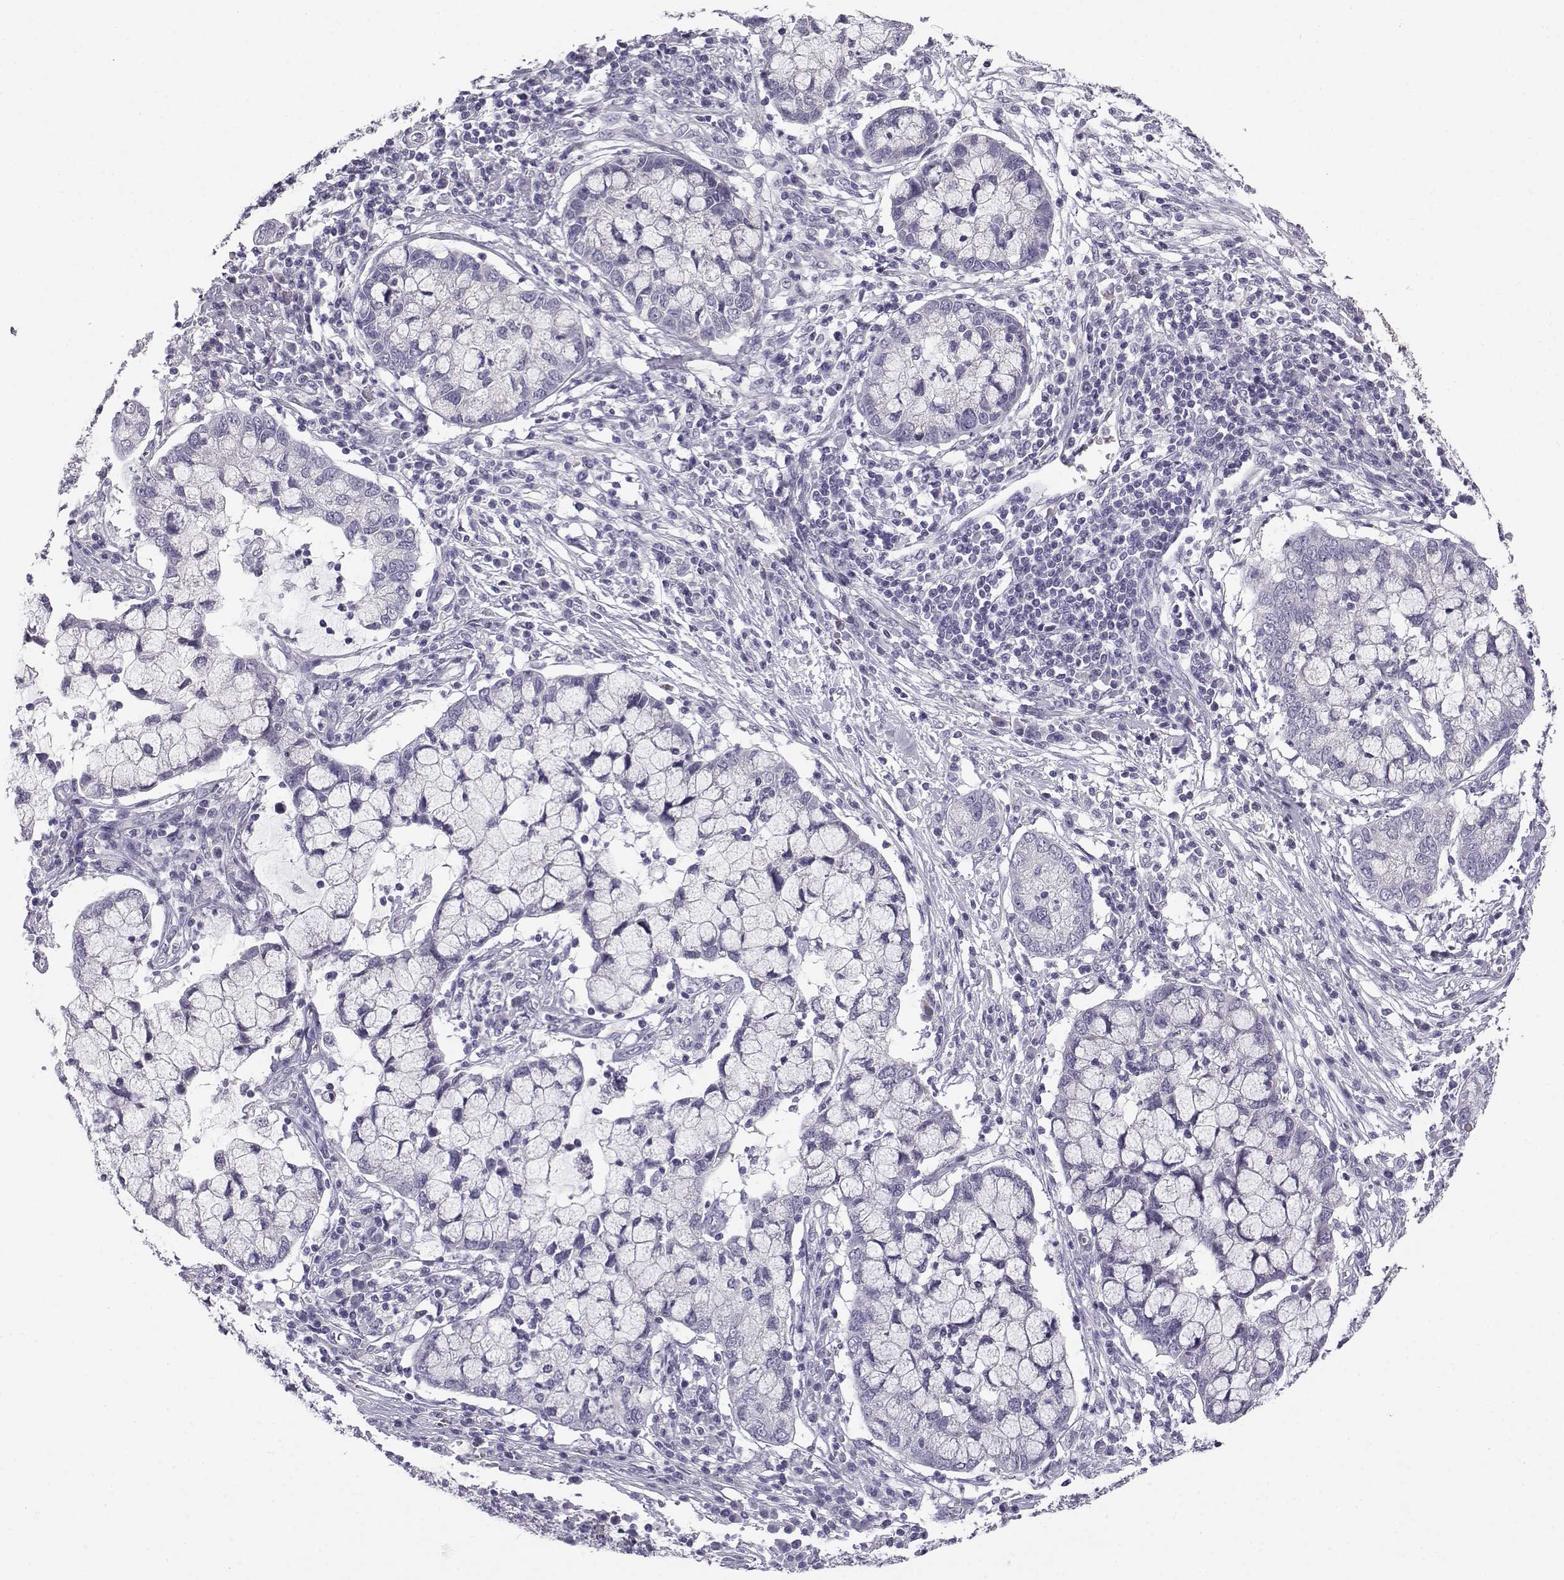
{"staining": {"intensity": "negative", "quantity": "none", "location": "none"}, "tissue": "cervical cancer", "cell_type": "Tumor cells", "image_type": "cancer", "snomed": [{"axis": "morphology", "description": "Adenocarcinoma, NOS"}, {"axis": "topography", "description": "Cervix"}], "caption": "Micrograph shows no protein expression in tumor cells of cervical cancer (adenocarcinoma) tissue. (DAB immunohistochemistry (IHC), high magnification).", "gene": "KCNMB4", "patient": {"sex": "female", "age": 40}}